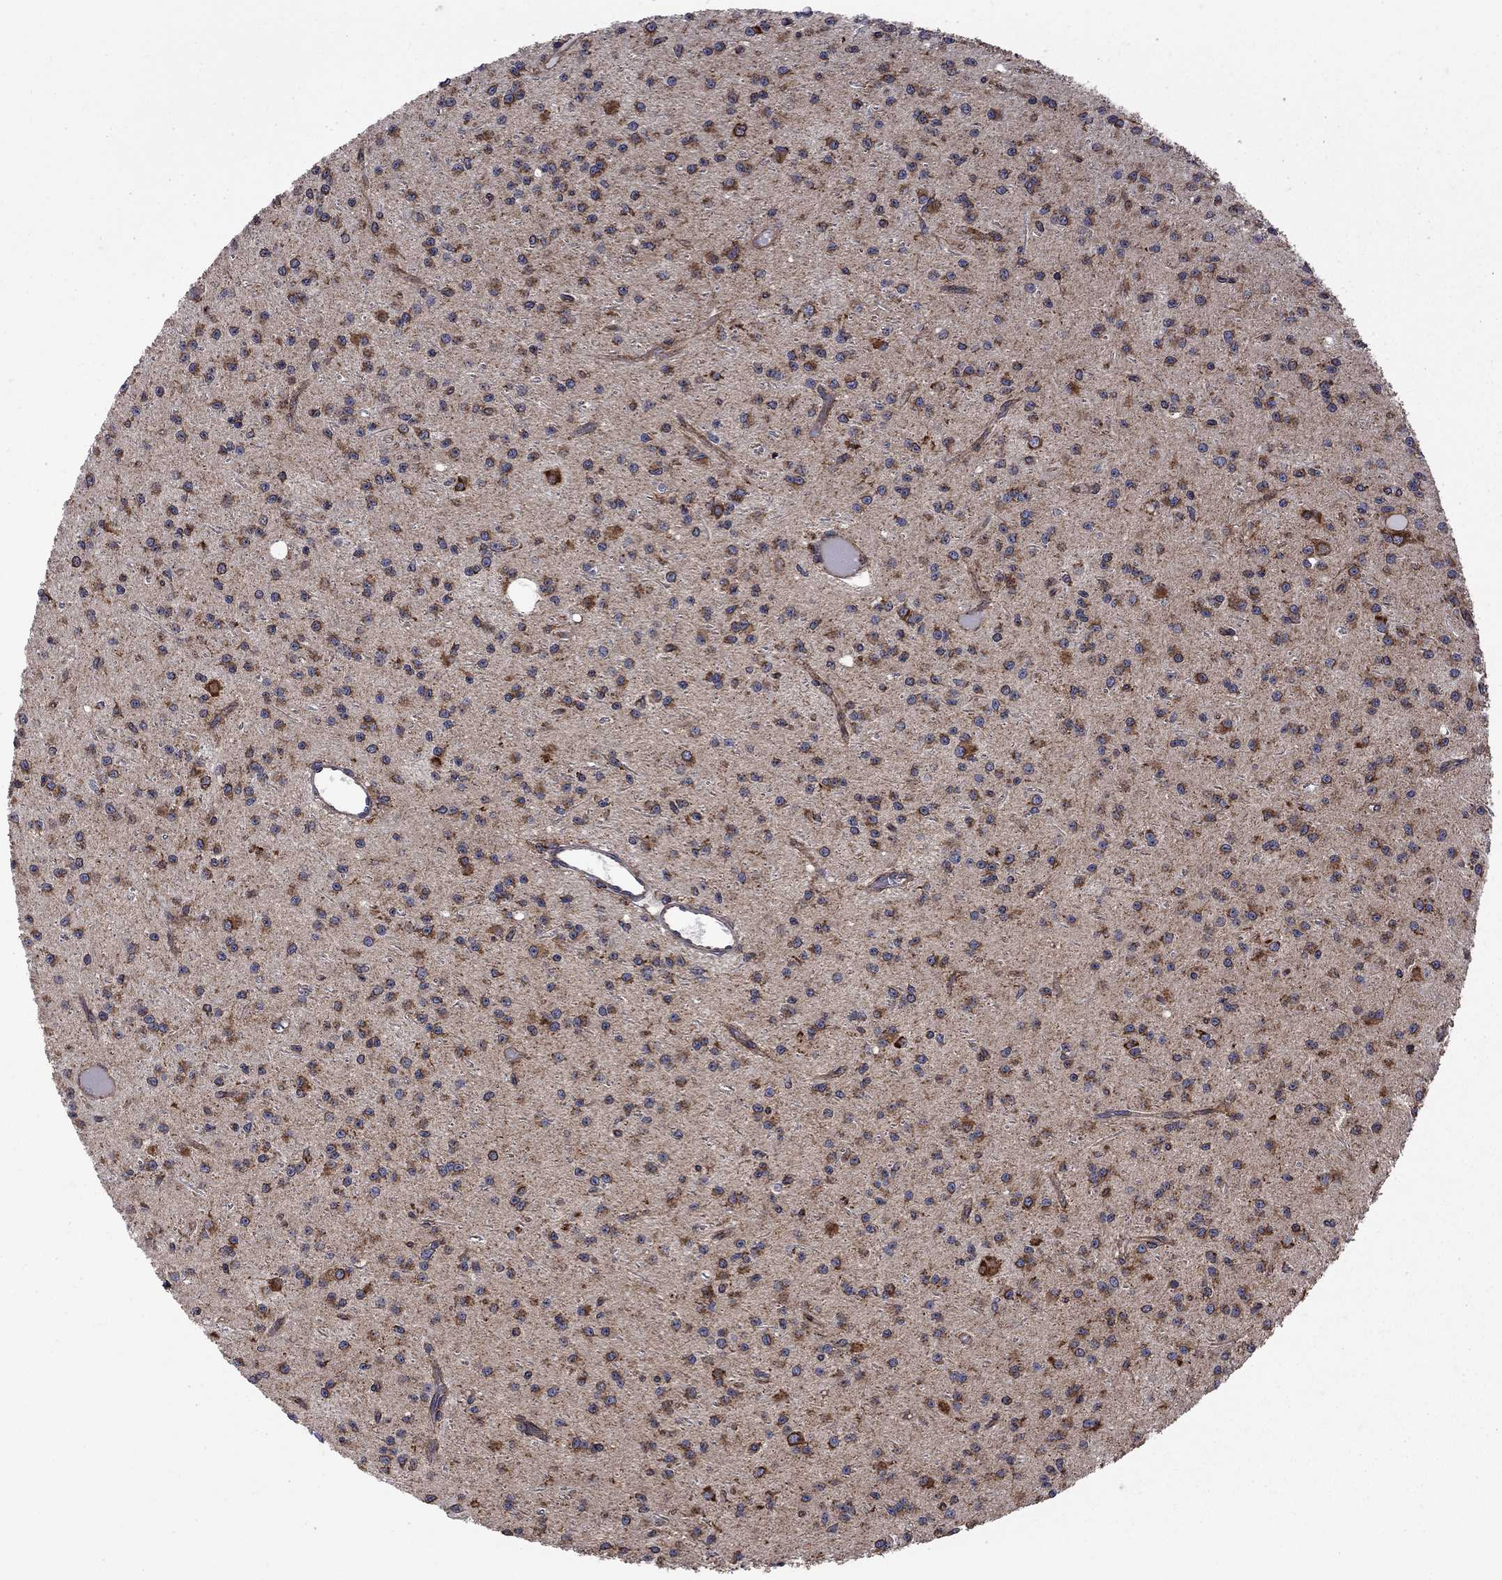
{"staining": {"intensity": "moderate", "quantity": "25%-75%", "location": "cytoplasmic/membranous"}, "tissue": "glioma", "cell_type": "Tumor cells", "image_type": "cancer", "snomed": [{"axis": "morphology", "description": "Glioma, malignant, Low grade"}, {"axis": "topography", "description": "Brain"}], "caption": "DAB (3,3'-diaminobenzidine) immunohistochemical staining of glioma shows moderate cytoplasmic/membranous protein expression in about 25%-75% of tumor cells.", "gene": "CLPTM1", "patient": {"sex": "male", "age": 27}}